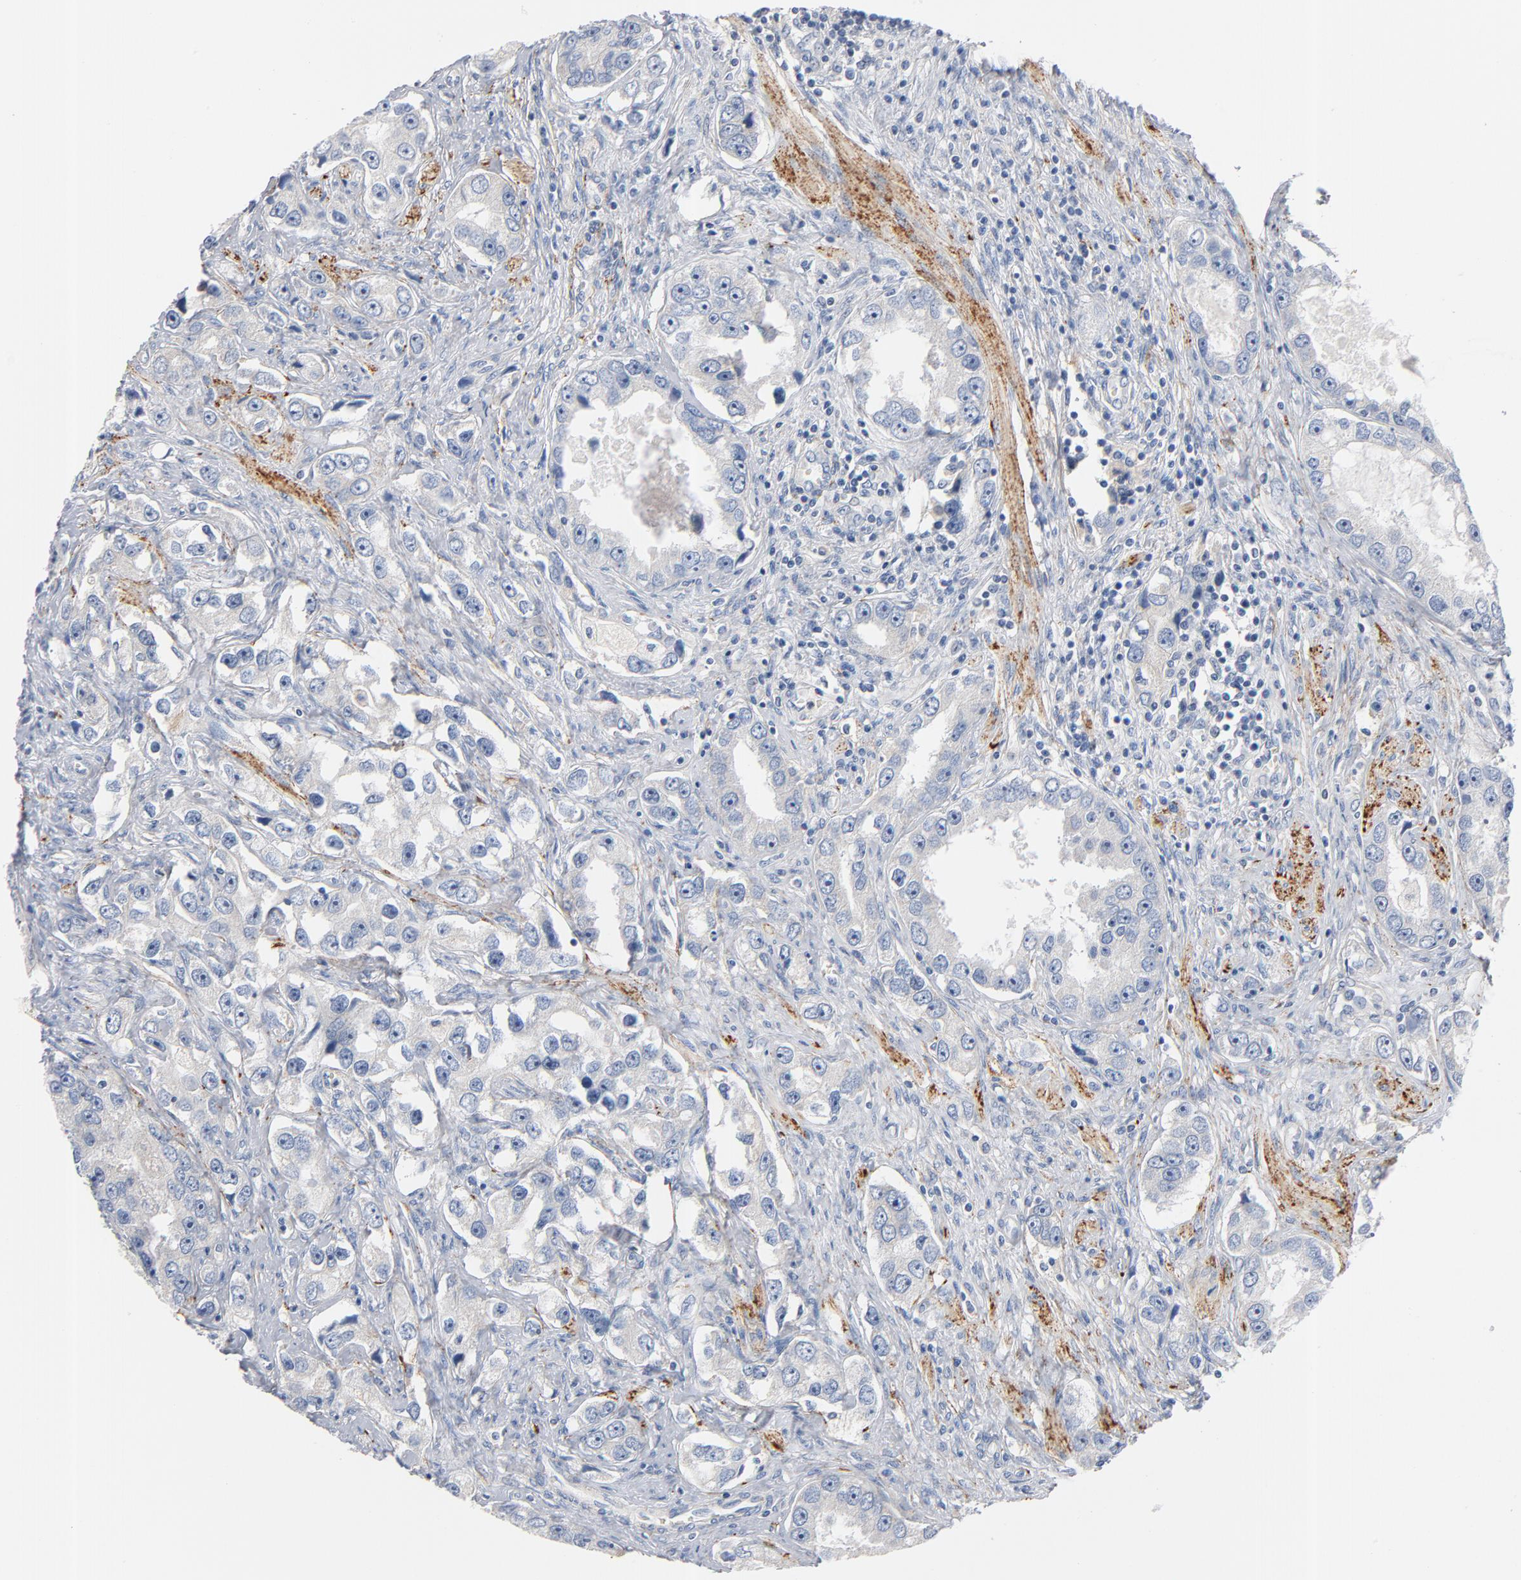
{"staining": {"intensity": "negative", "quantity": "none", "location": "none"}, "tissue": "prostate cancer", "cell_type": "Tumor cells", "image_type": "cancer", "snomed": [{"axis": "morphology", "description": "Adenocarcinoma, High grade"}, {"axis": "topography", "description": "Prostate"}], "caption": "This micrograph is of prostate high-grade adenocarcinoma stained with IHC to label a protein in brown with the nuclei are counter-stained blue. There is no staining in tumor cells. (Brightfield microscopy of DAB (3,3'-diaminobenzidine) immunohistochemistry (IHC) at high magnification).", "gene": "IFT43", "patient": {"sex": "male", "age": 63}}